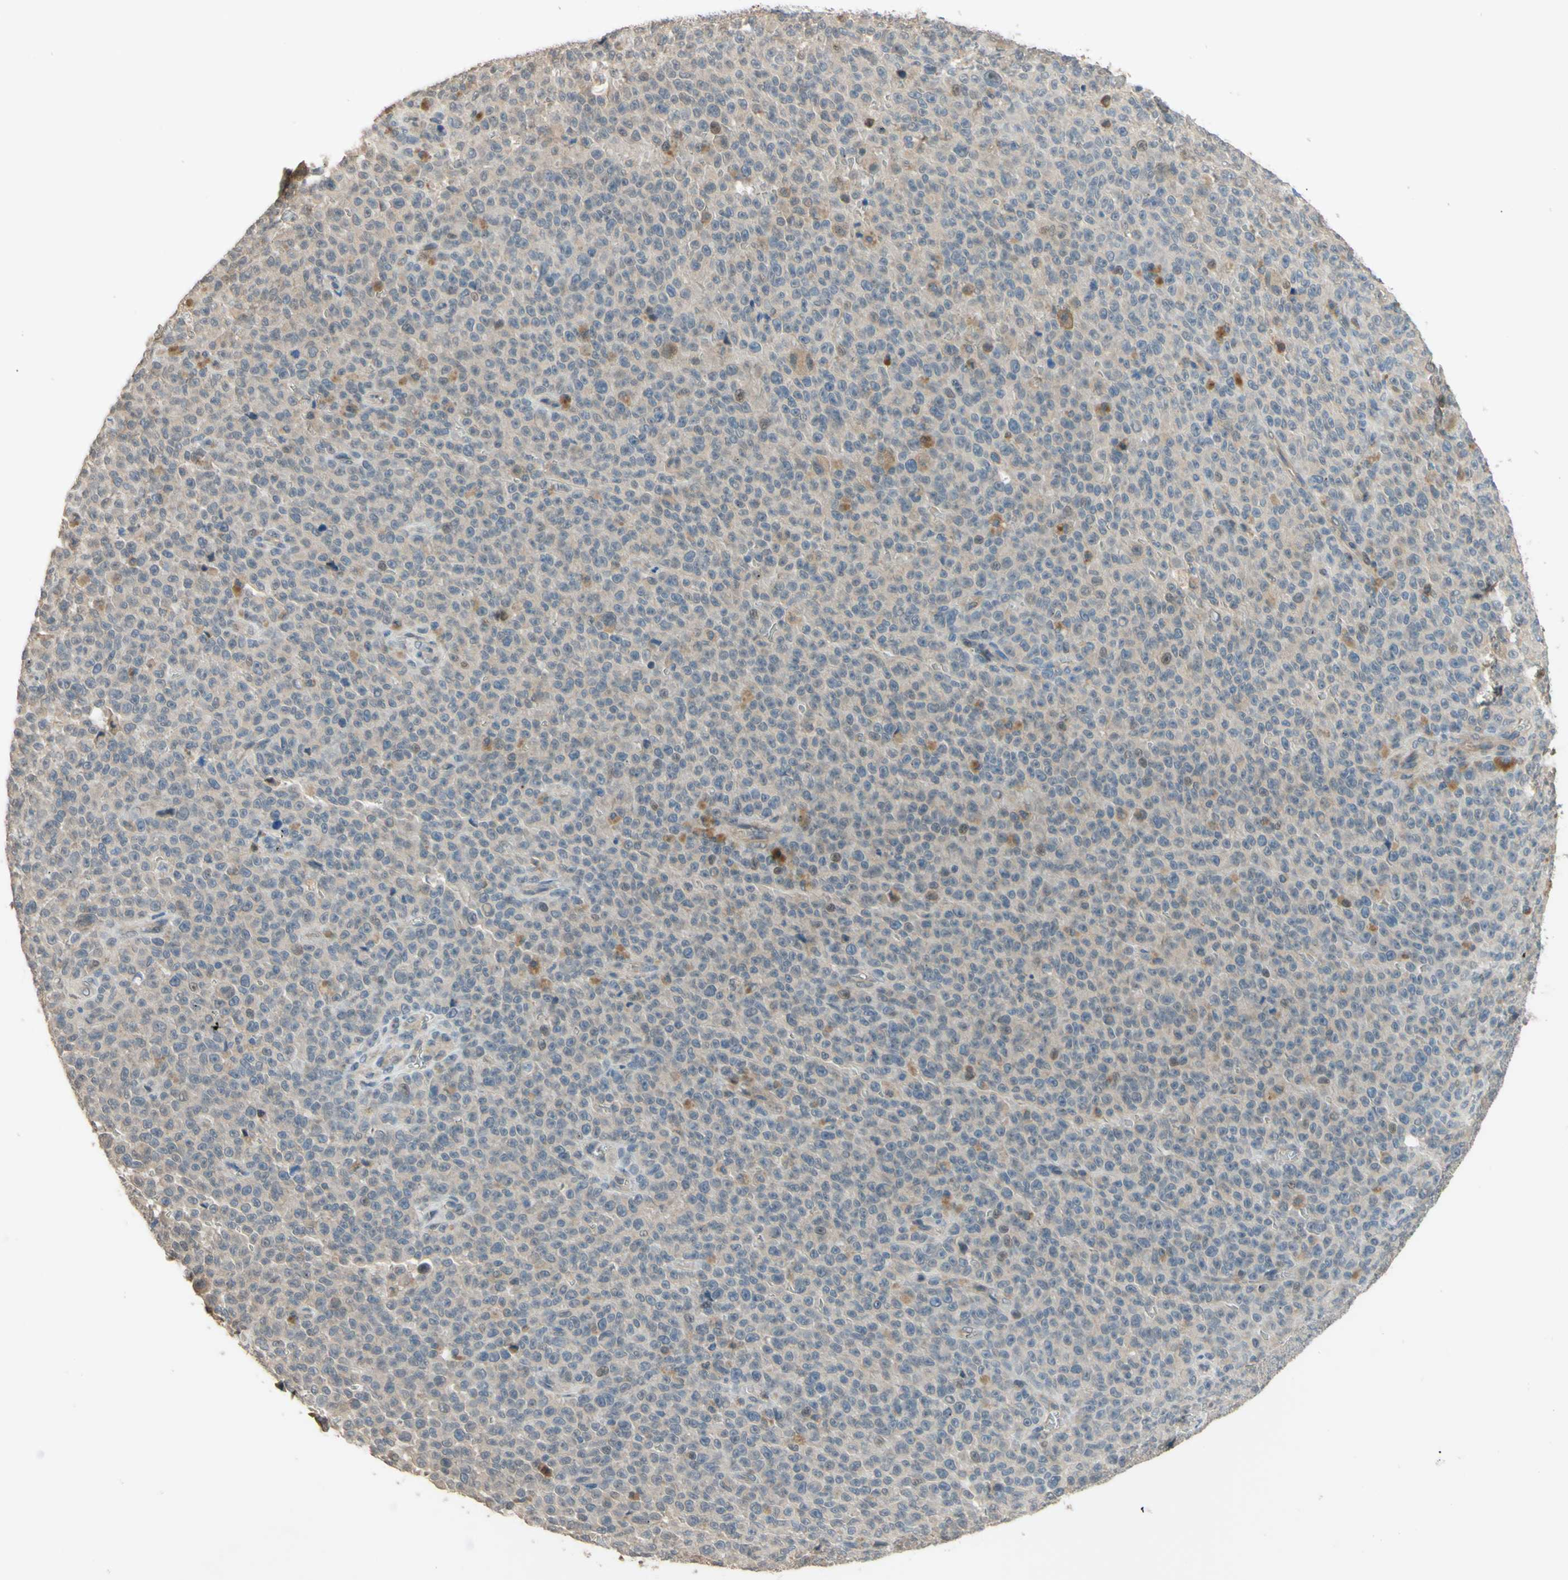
{"staining": {"intensity": "weak", "quantity": "<25%", "location": "cytoplasmic/membranous"}, "tissue": "melanoma", "cell_type": "Tumor cells", "image_type": "cancer", "snomed": [{"axis": "morphology", "description": "Malignant melanoma, NOS"}, {"axis": "topography", "description": "Skin"}], "caption": "This is an IHC histopathology image of human malignant melanoma. There is no expression in tumor cells.", "gene": "SMIM19", "patient": {"sex": "female", "age": 82}}